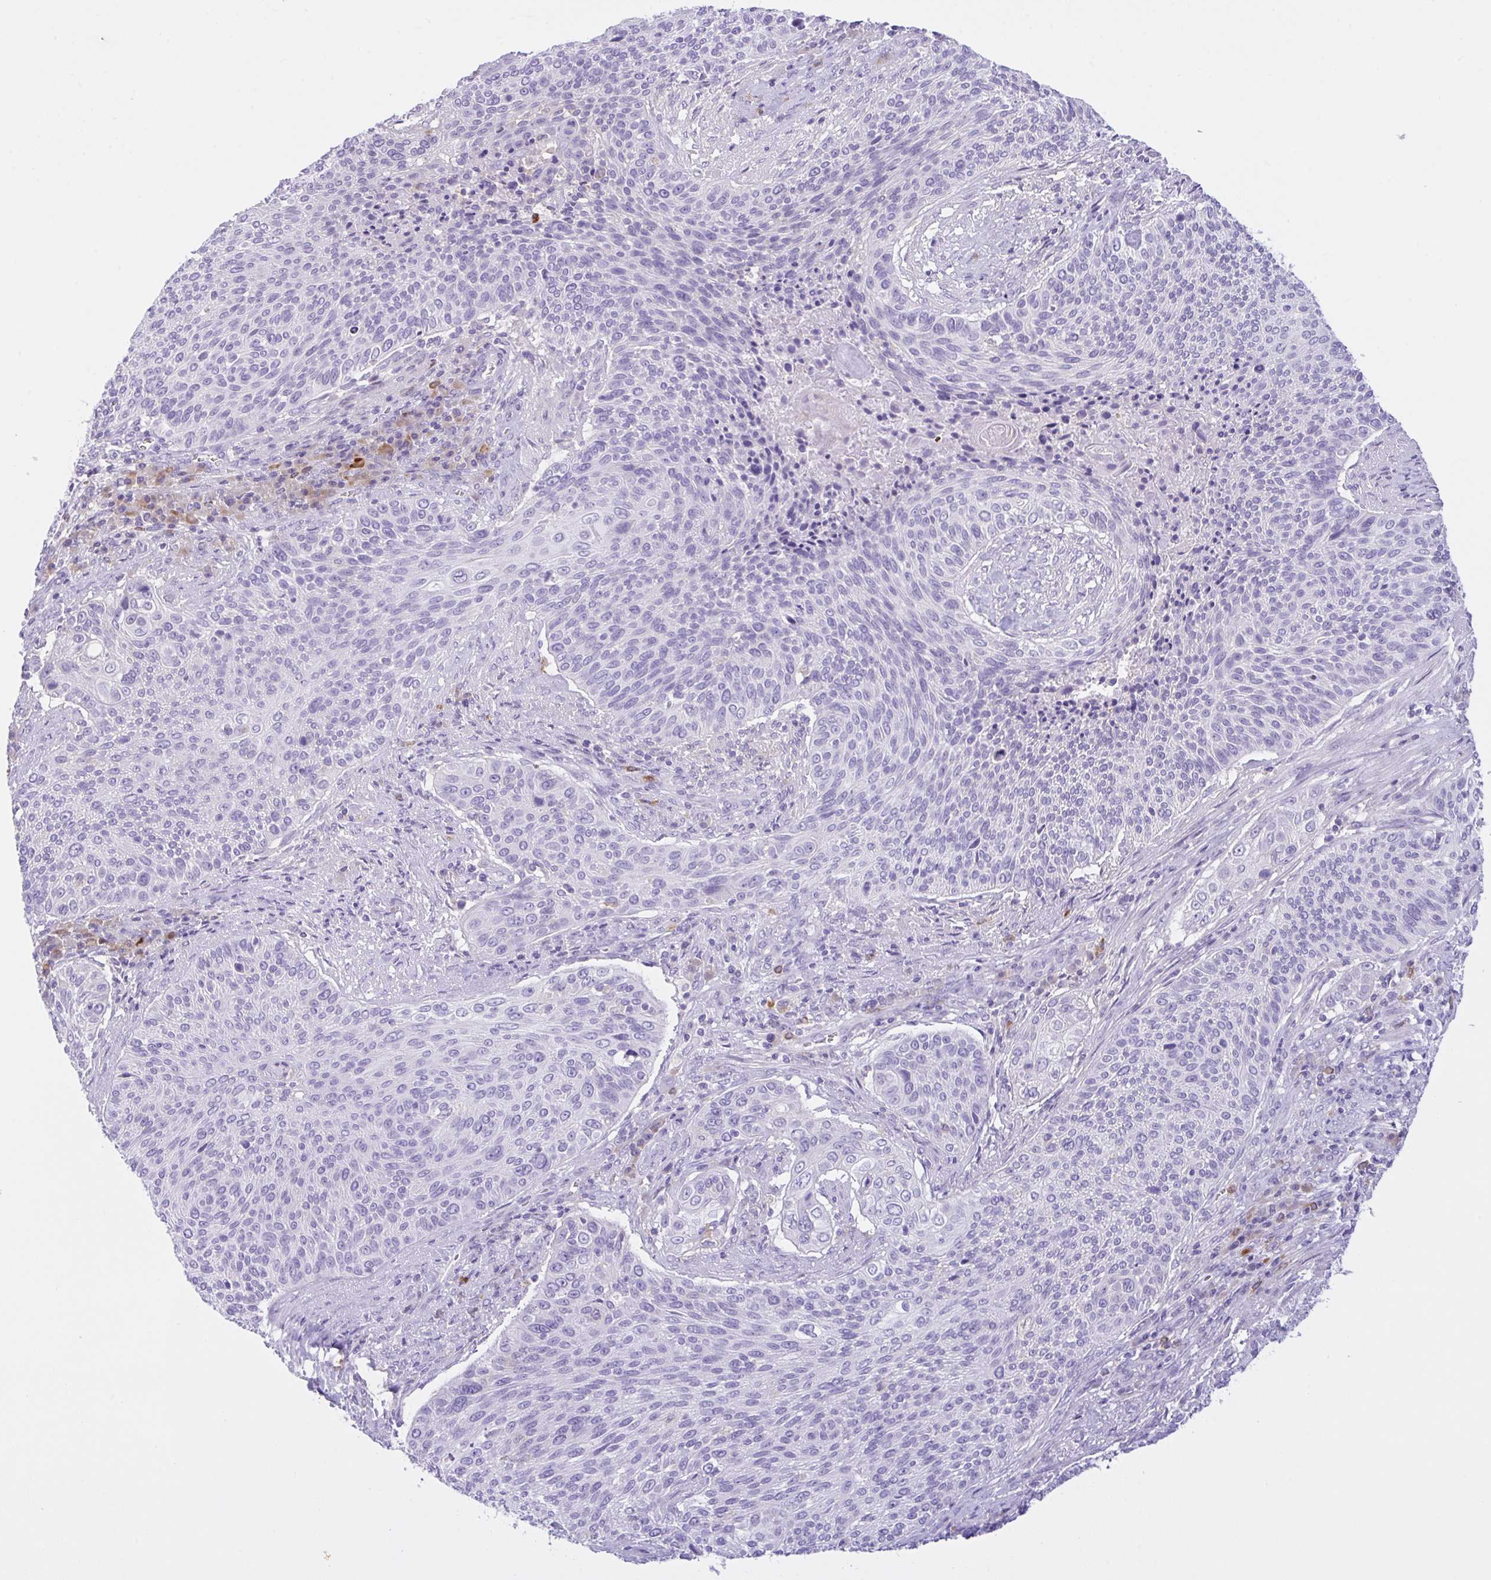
{"staining": {"intensity": "negative", "quantity": "none", "location": "none"}, "tissue": "cervical cancer", "cell_type": "Tumor cells", "image_type": "cancer", "snomed": [{"axis": "morphology", "description": "Squamous cell carcinoma, NOS"}, {"axis": "topography", "description": "Cervix"}], "caption": "A high-resolution micrograph shows immunohistochemistry (IHC) staining of cervical cancer (squamous cell carcinoma), which shows no significant positivity in tumor cells. (DAB (3,3'-diaminobenzidine) immunohistochemistry with hematoxylin counter stain).", "gene": "NCF1", "patient": {"sex": "female", "age": 31}}